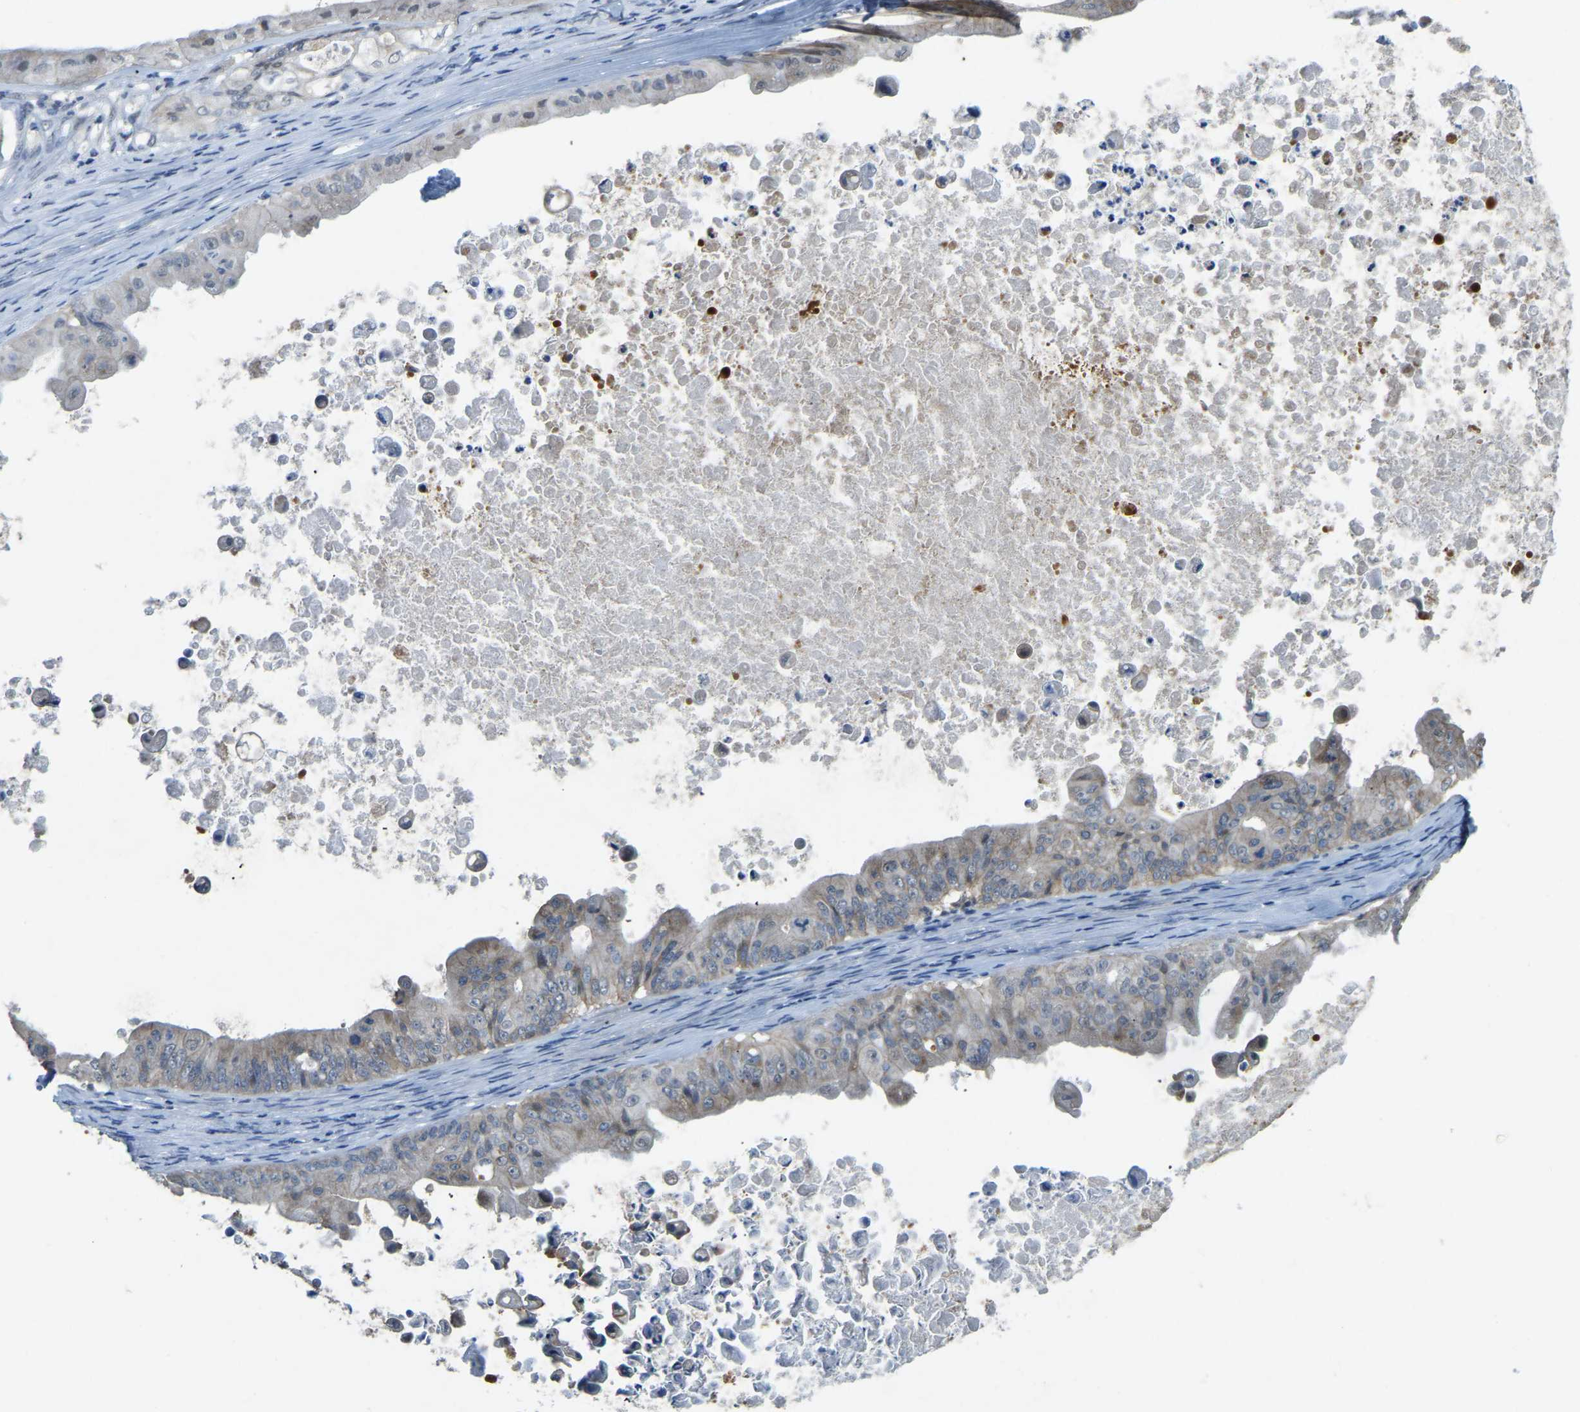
{"staining": {"intensity": "weak", "quantity": "<25%", "location": "cytoplasmic/membranous"}, "tissue": "ovarian cancer", "cell_type": "Tumor cells", "image_type": "cancer", "snomed": [{"axis": "morphology", "description": "Cystadenocarcinoma, mucinous, NOS"}, {"axis": "topography", "description": "Ovary"}], "caption": "Immunohistochemistry histopathology image of human ovarian mucinous cystadenocarcinoma stained for a protein (brown), which demonstrates no expression in tumor cells.", "gene": "AHNAK", "patient": {"sex": "female", "age": 37}}